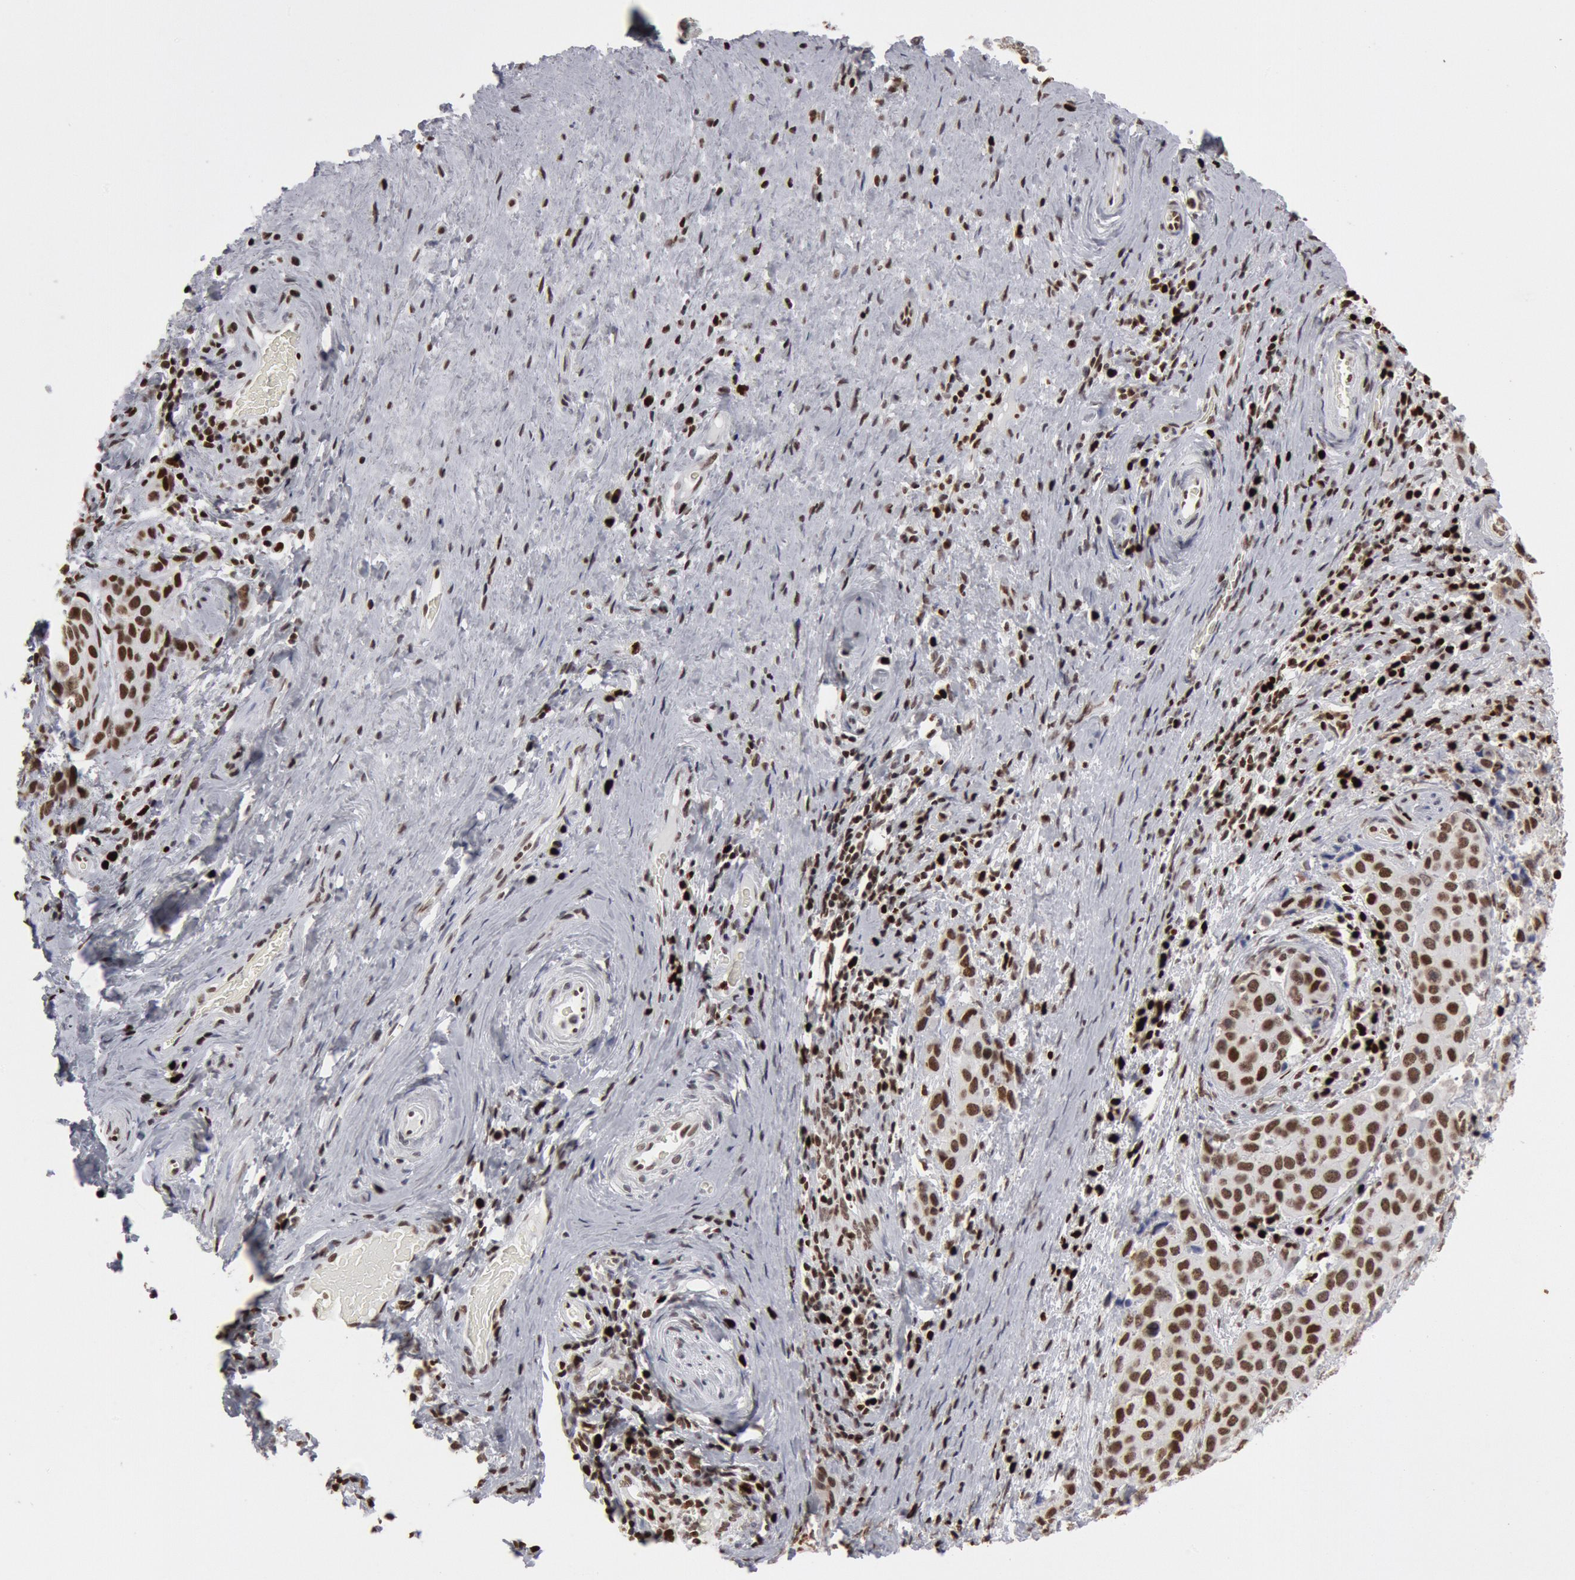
{"staining": {"intensity": "strong", "quantity": ">75%", "location": "nuclear"}, "tissue": "cervical cancer", "cell_type": "Tumor cells", "image_type": "cancer", "snomed": [{"axis": "morphology", "description": "Squamous cell carcinoma, NOS"}, {"axis": "topography", "description": "Cervix"}], "caption": "This micrograph shows cervical cancer stained with IHC to label a protein in brown. The nuclear of tumor cells show strong positivity for the protein. Nuclei are counter-stained blue.", "gene": "SUB1", "patient": {"sex": "female", "age": 54}}